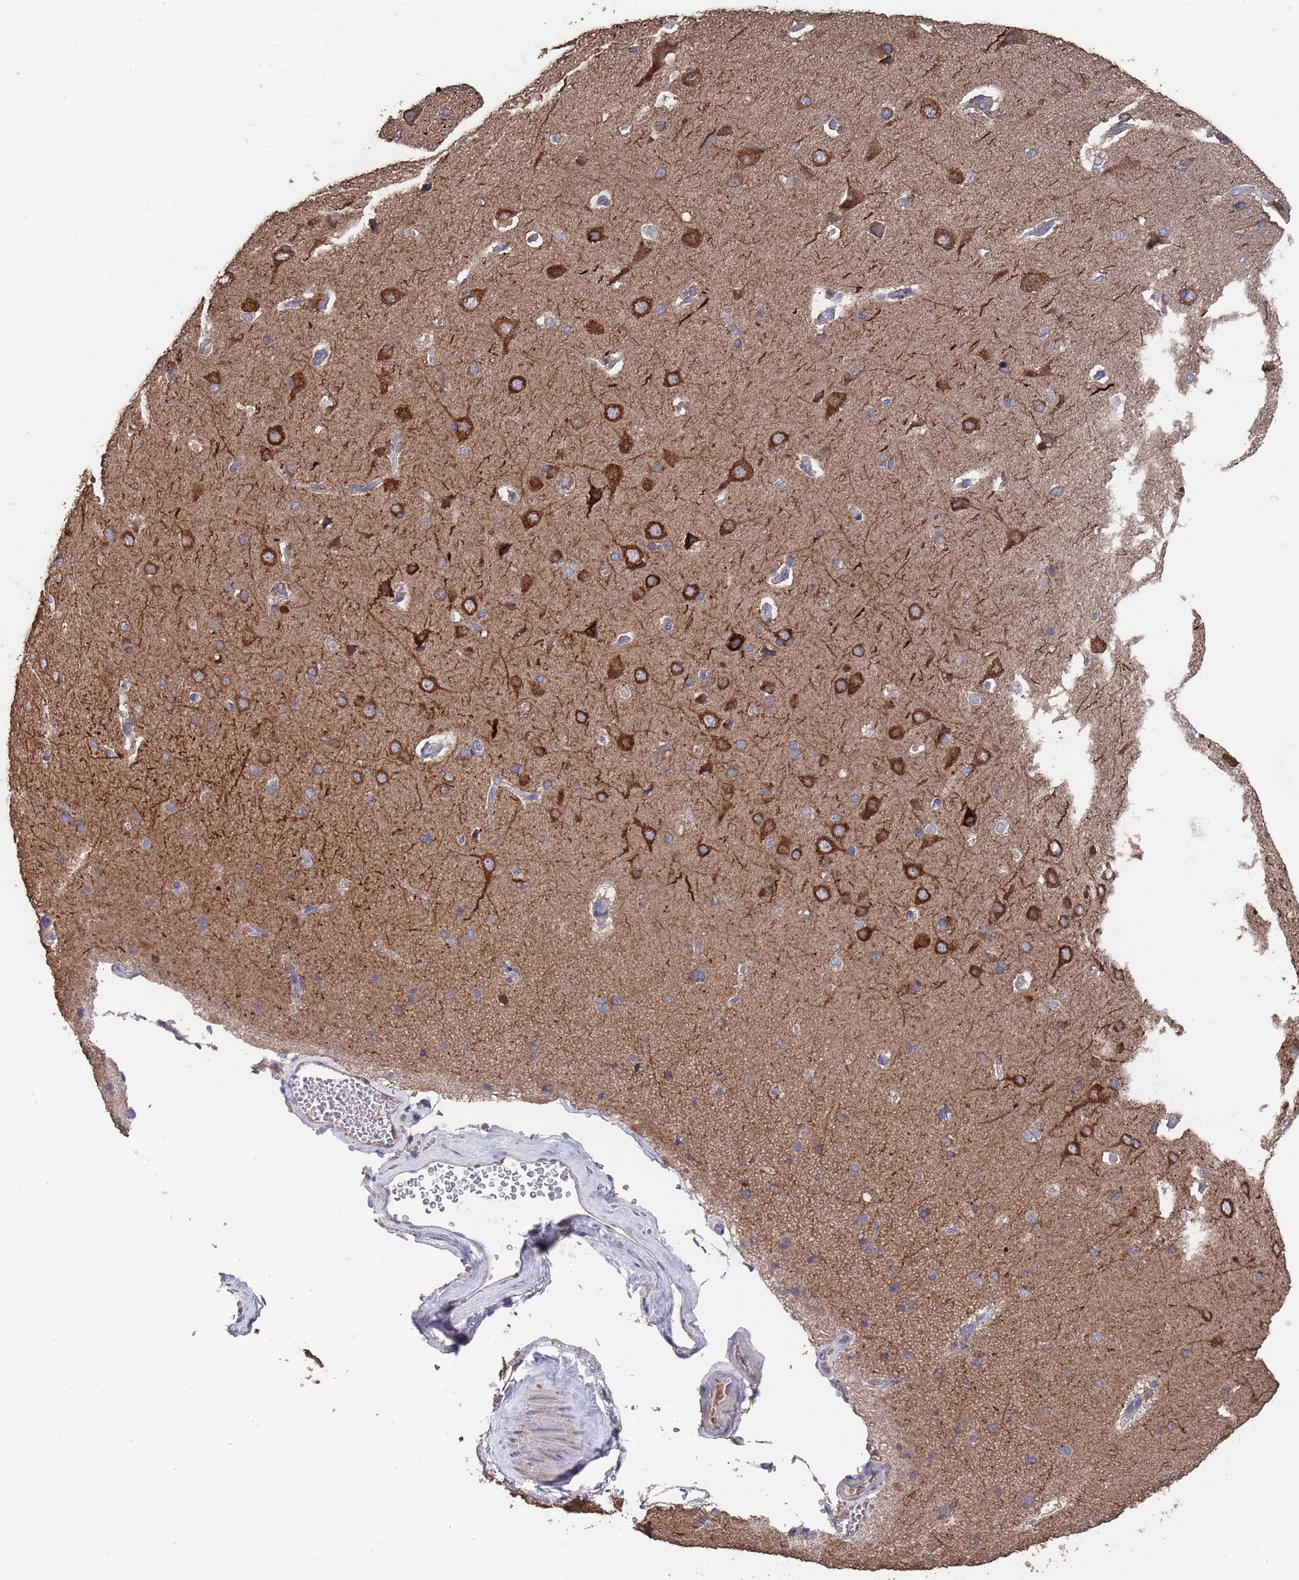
{"staining": {"intensity": "weak", "quantity": "<25%", "location": "cytoplasmic/membranous"}, "tissue": "cerebral cortex", "cell_type": "Endothelial cells", "image_type": "normal", "snomed": [{"axis": "morphology", "description": "Normal tissue, NOS"}, {"axis": "topography", "description": "Cerebral cortex"}], "caption": "There is no significant positivity in endothelial cells of cerebral cortex. Nuclei are stained in blue.", "gene": "BTBD18", "patient": {"sex": "male", "age": 62}}